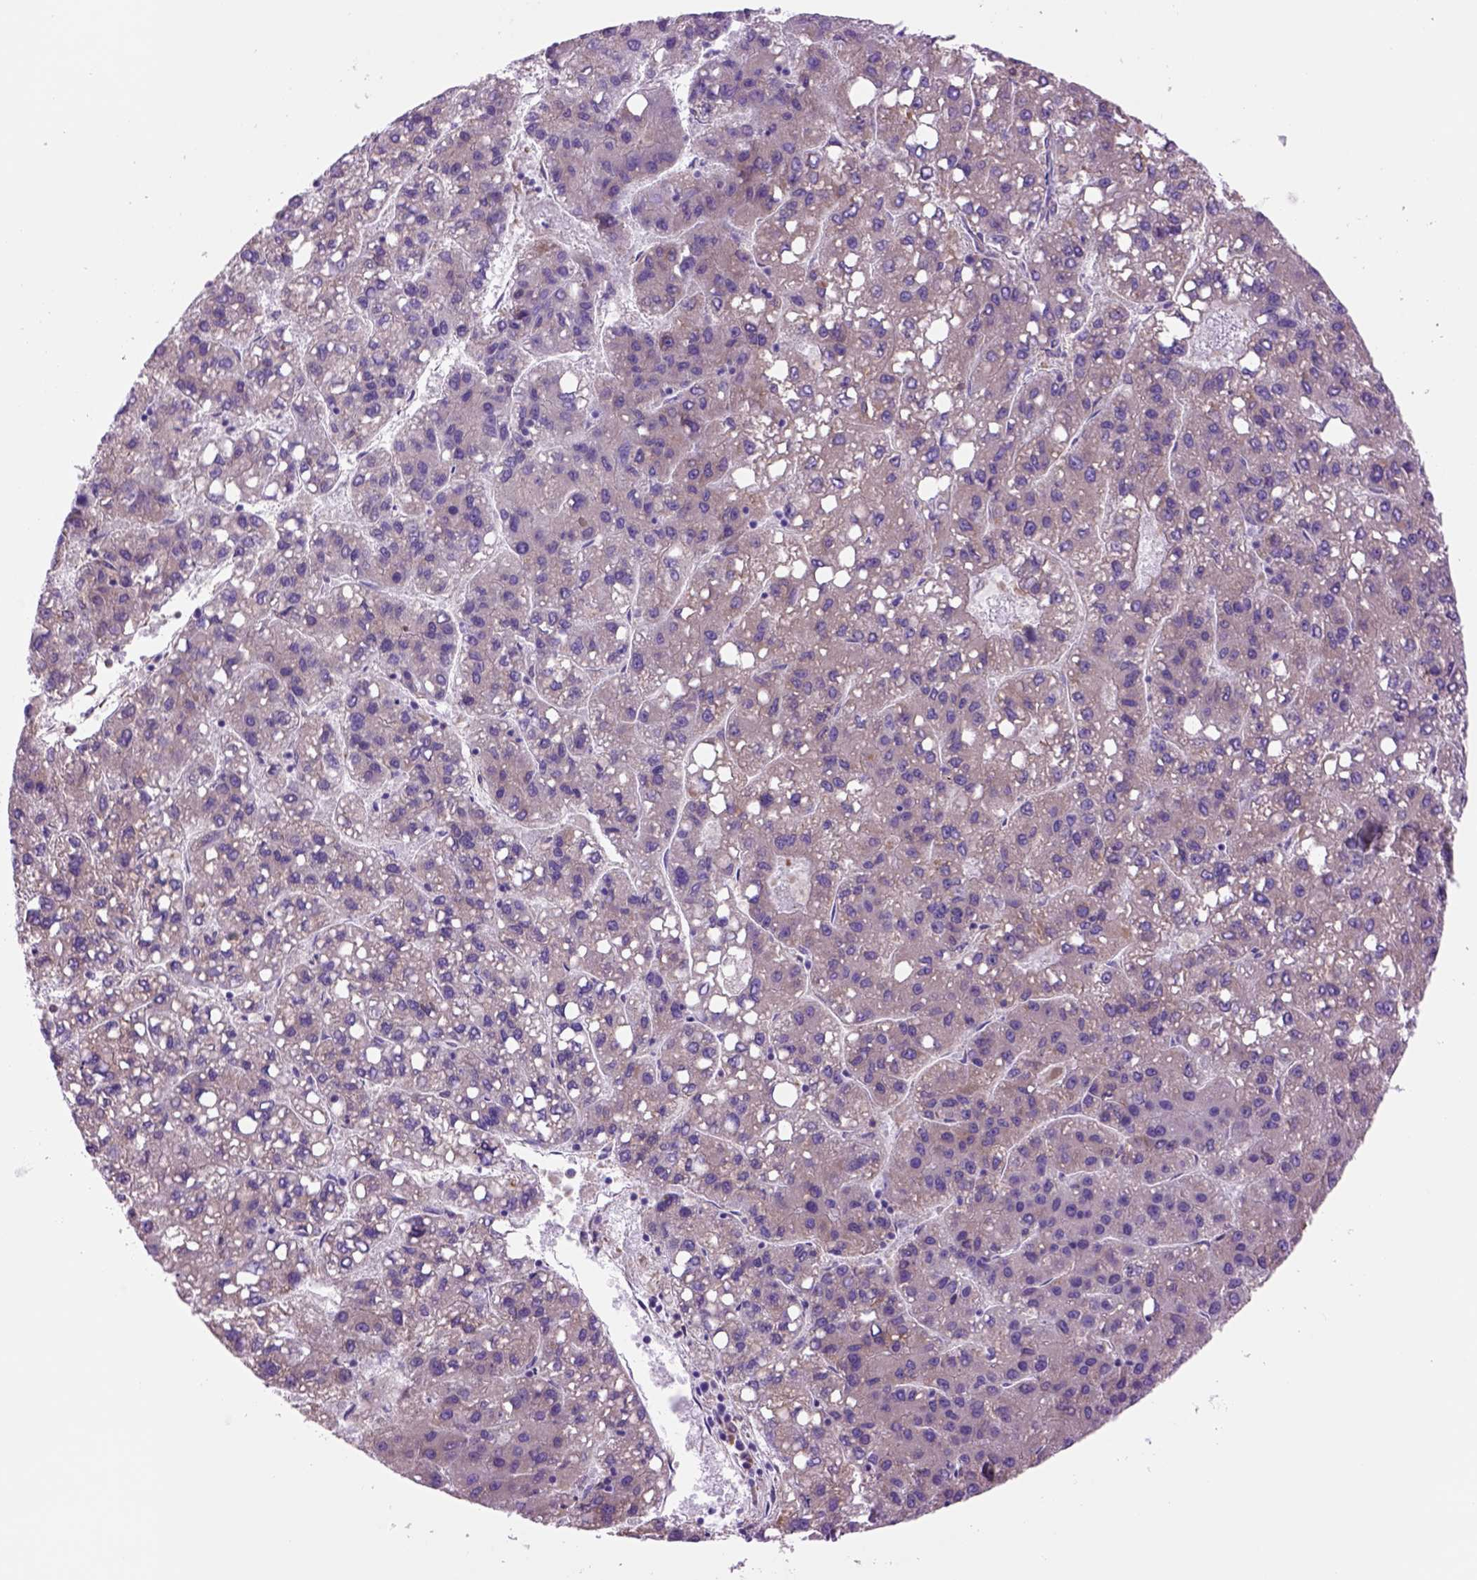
{"staining": {"intensity": "weak", "quantity": "25%-75%", "location": "cytoplasmic/membranous"}, "tissue": "liver cancer", "cell_type": "Tumor cells", "image_type": "cancer", "snomed": [{"axis": "morphology", "description": "Carcinoma, Hepatocellular, NOS"}, {"axis": "topography", "description": "Liver"}], "caption": "The photomicrograph demonstrates staining of hepatocellular carcinoma (liver), revealing weak cytoplasmic/membranous protein expression (brown color) within tumor cells.", "gene": "PIAS3", "patient": {"sex": "female", "age": 82}}